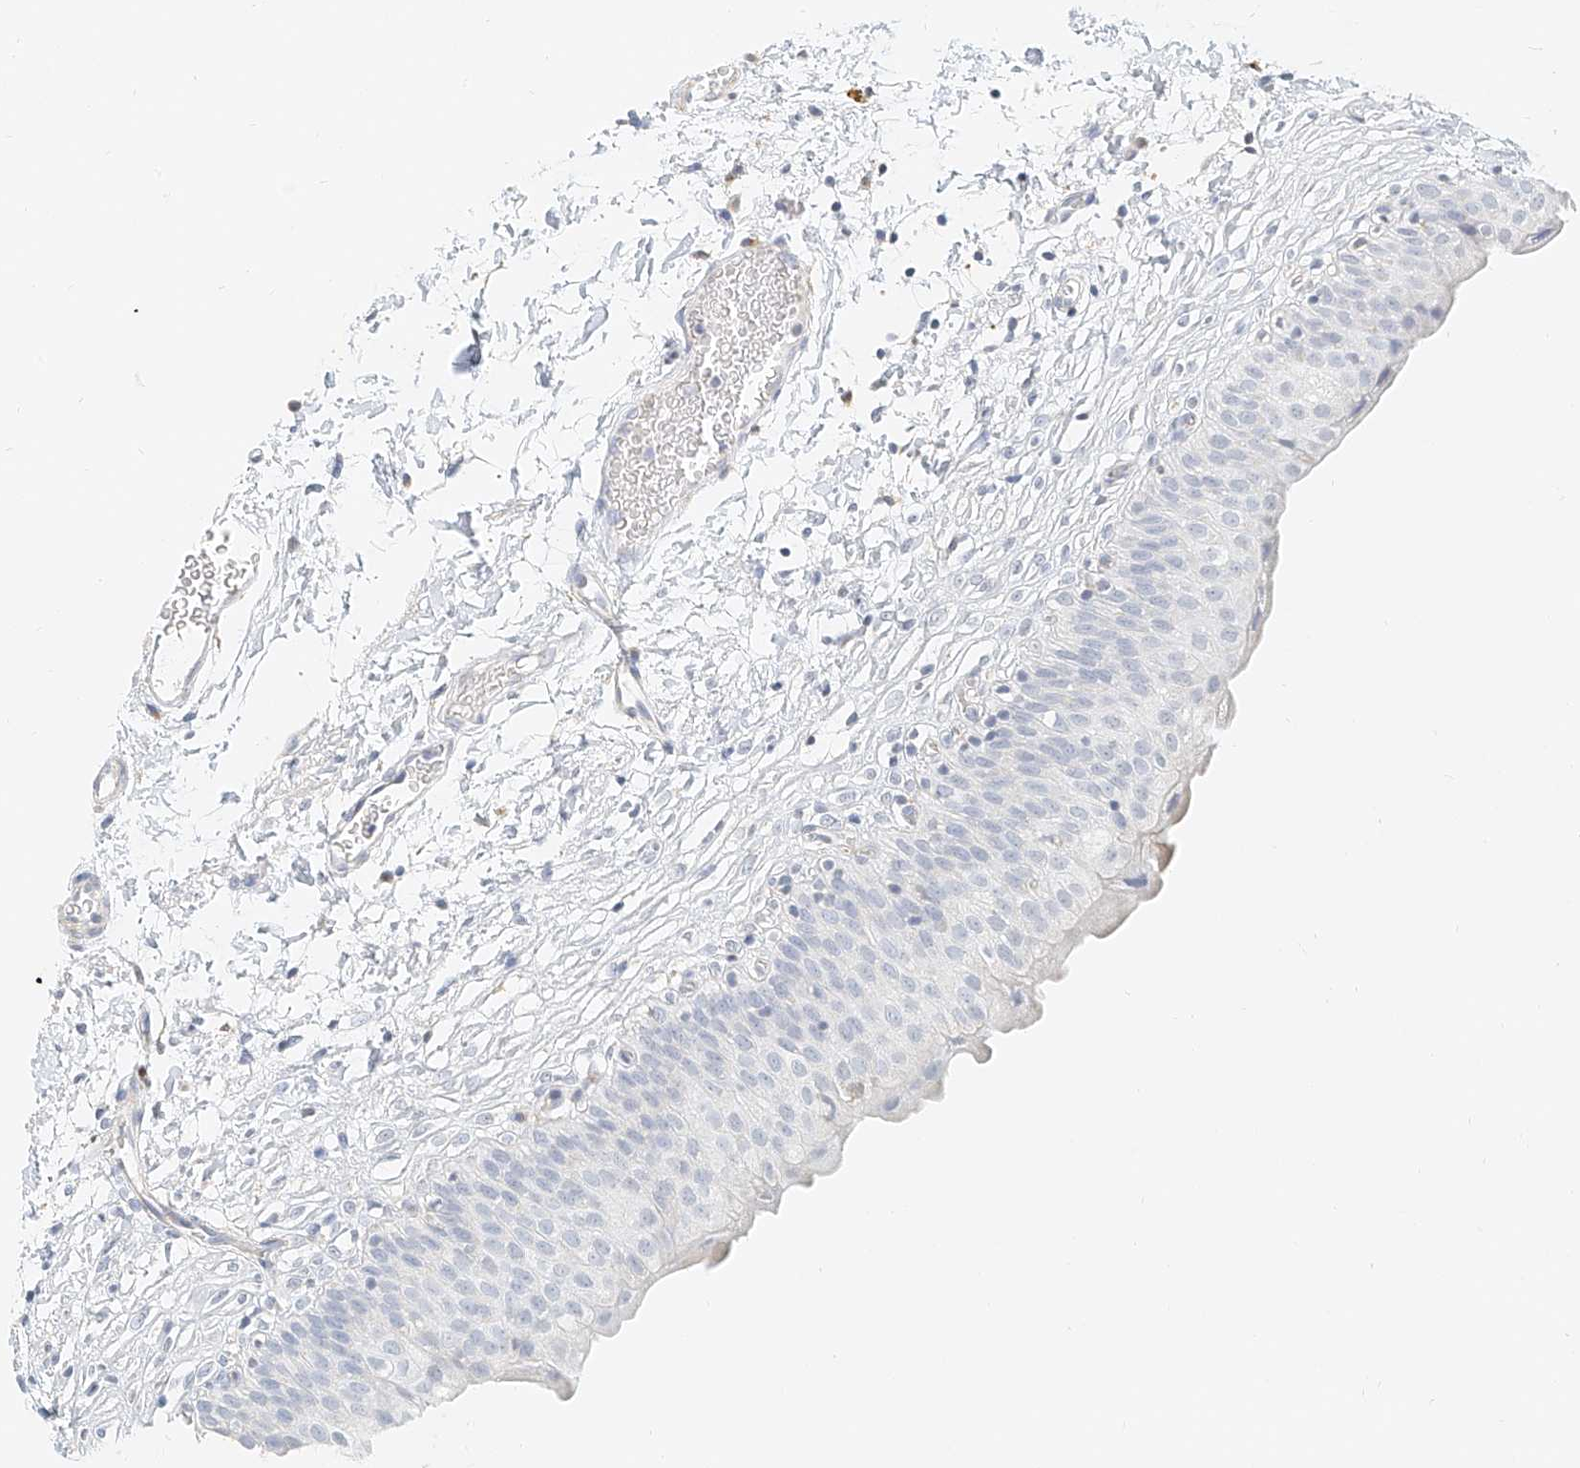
{"staining": {"intensity": "negative", "quantity": "none", "location": "none"}, "tissue": "urinary bladder", "cell_type": "Urothelial cells", "image_type": "normal", "snomed": [{"axis": "morphology", "description": "Normal tissue, NOS"}, {"axis": "topography", "description": "Urinary bladder"}], "caption": "This is a histopathology image of immunohistochemistry (IHC) staining of benign urinary bladder, which shows no expression in urothelial cells.", "gene": "CXorf58", "patient": {"sex": "male", "age": 55}}